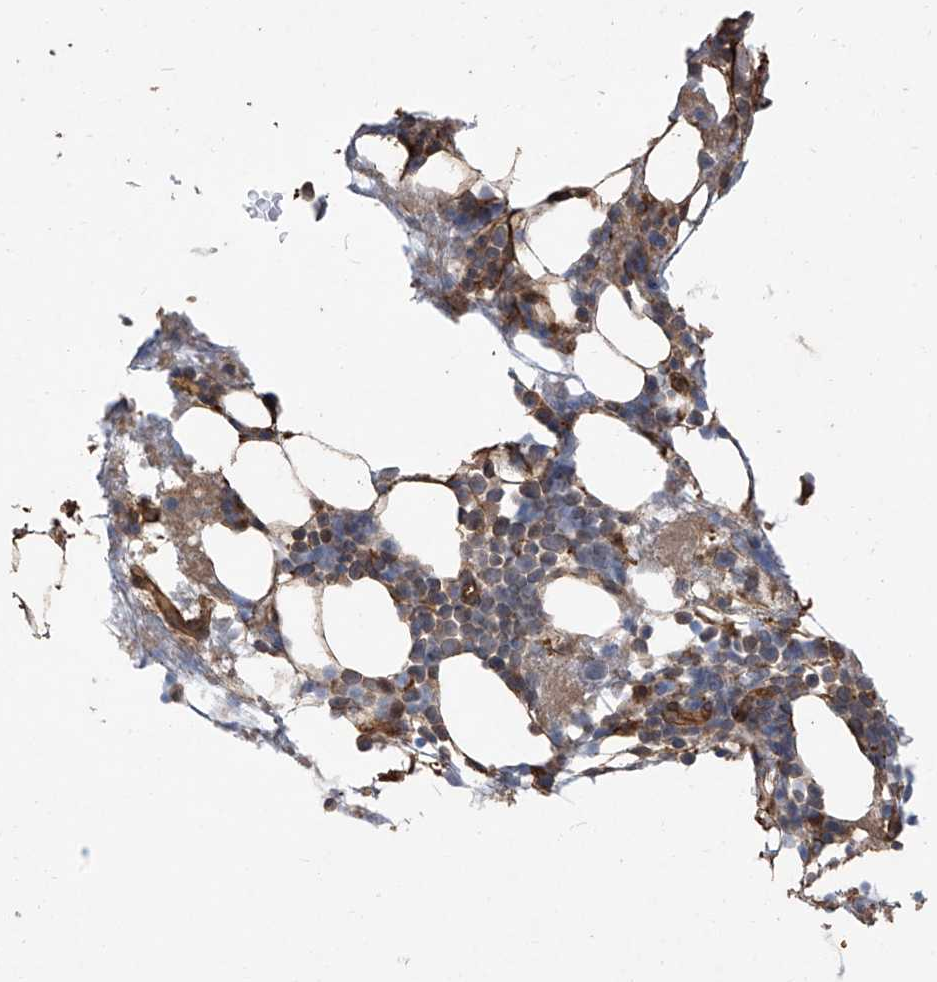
{"staining": {"intensity": "moderate", "quantity": "25%-75%", "location": "cytoplasmic/membranous"}, "tissue": "bone marrow", "cell_type": "Hematopoietic cells", "image_type": "normal", "snomed": [{"axis": "morphology", "description": "Normal tissue, NOS"}, {"axis": "topography", "description": "Bone marrow"}], "caption": "A histopathology image showing moderate cytoplasmic/membranous positivity in about 25%-75% of hematopoietic cells in benign bone marrow, as visualized by brown immunohistochemical staining.", "gene": "AGBL5", "patient": {"sex": "male", "age": 58}}